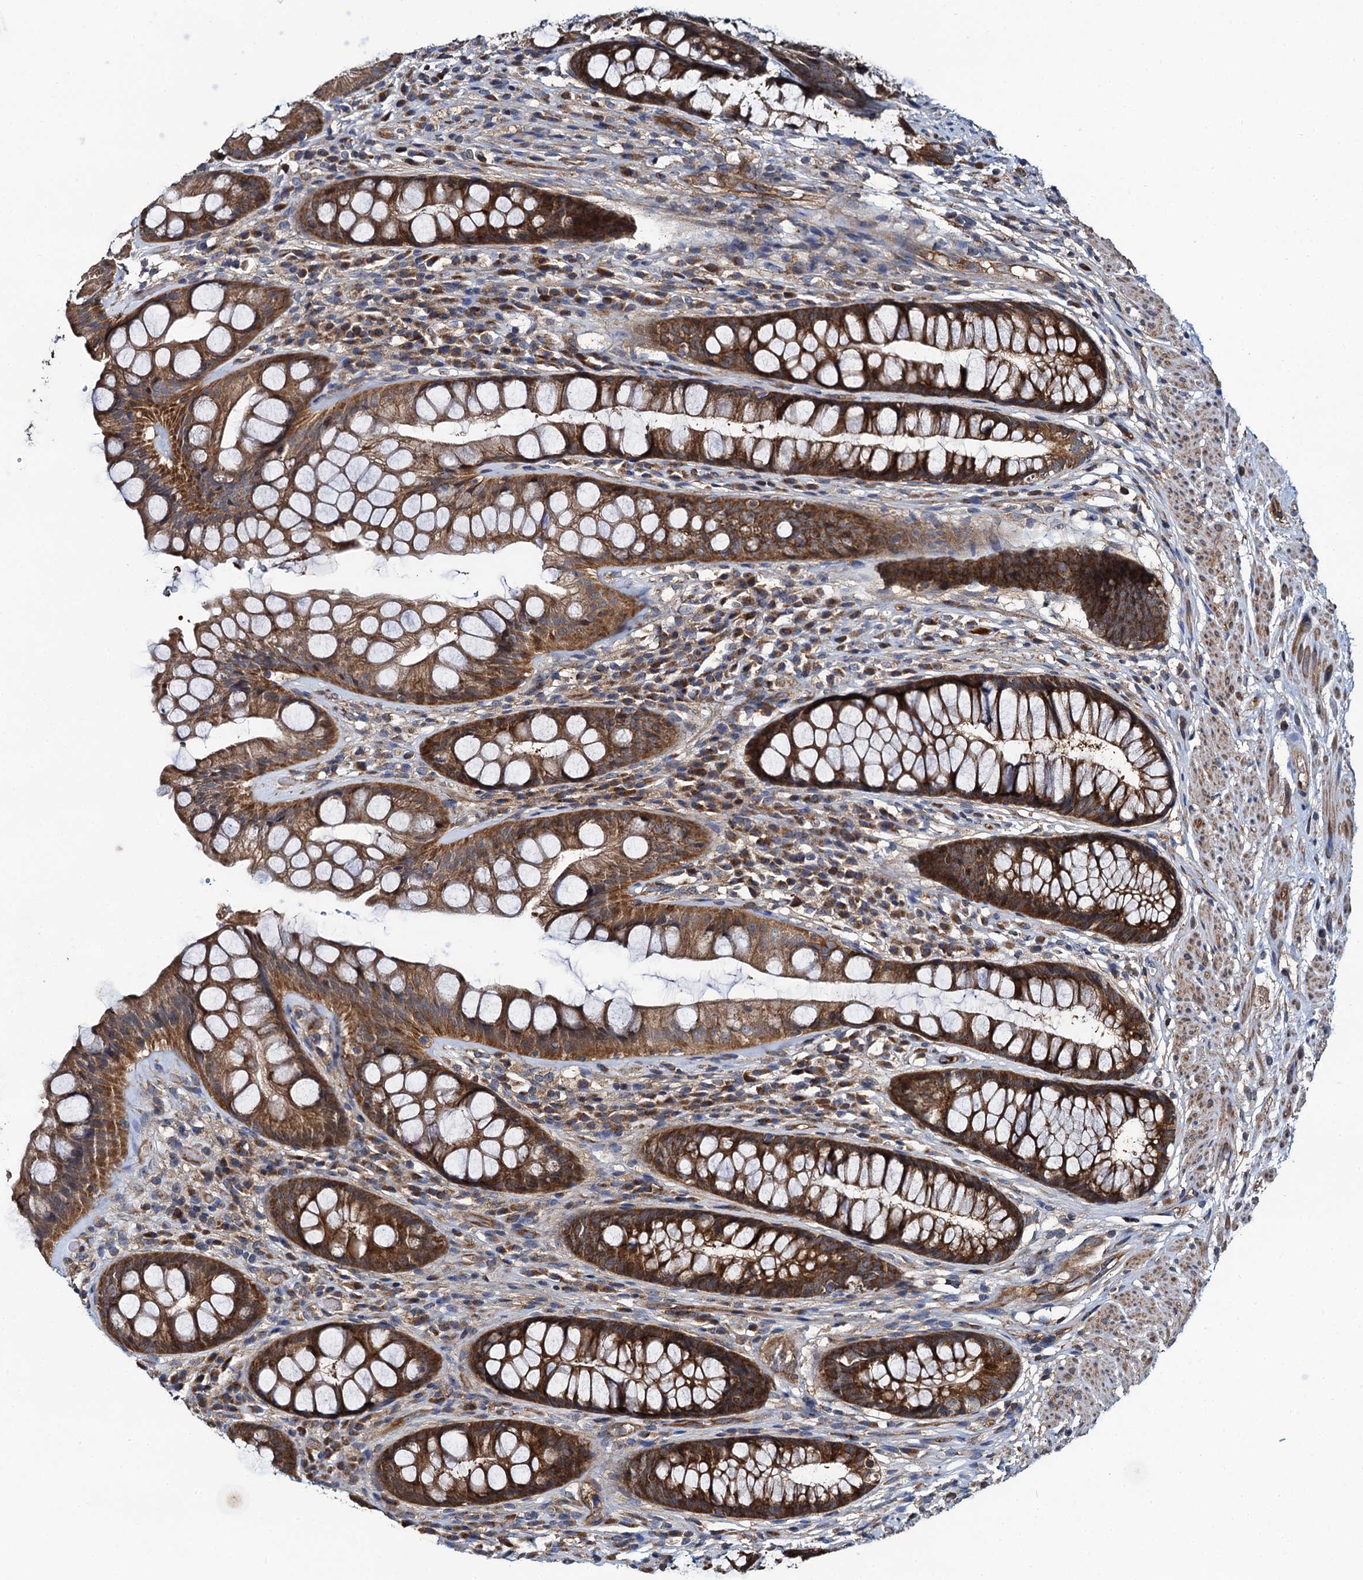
{"staining": {"intensity": "strong", "quantity": ">75%", "location": "cytoplasmic/membranous"}, "tissue": "rectum", "cell_type": "Glandular cells", "image_type": "normal", "snomed": [{"axis": "morphology", "description": "Normal tissue, NOS"}, {"axis": "topography", "description": "Rectum"}], "caption": "DAB (3,3'-diaminobenzidine) immunohistochemical staining of normal rectum demonstrates strong cytoplasmic/membranous protein positivity in approximately >75% of glandular cells.", "gene": "NEK1", "patient": {"sex": "male", "age": 74}}